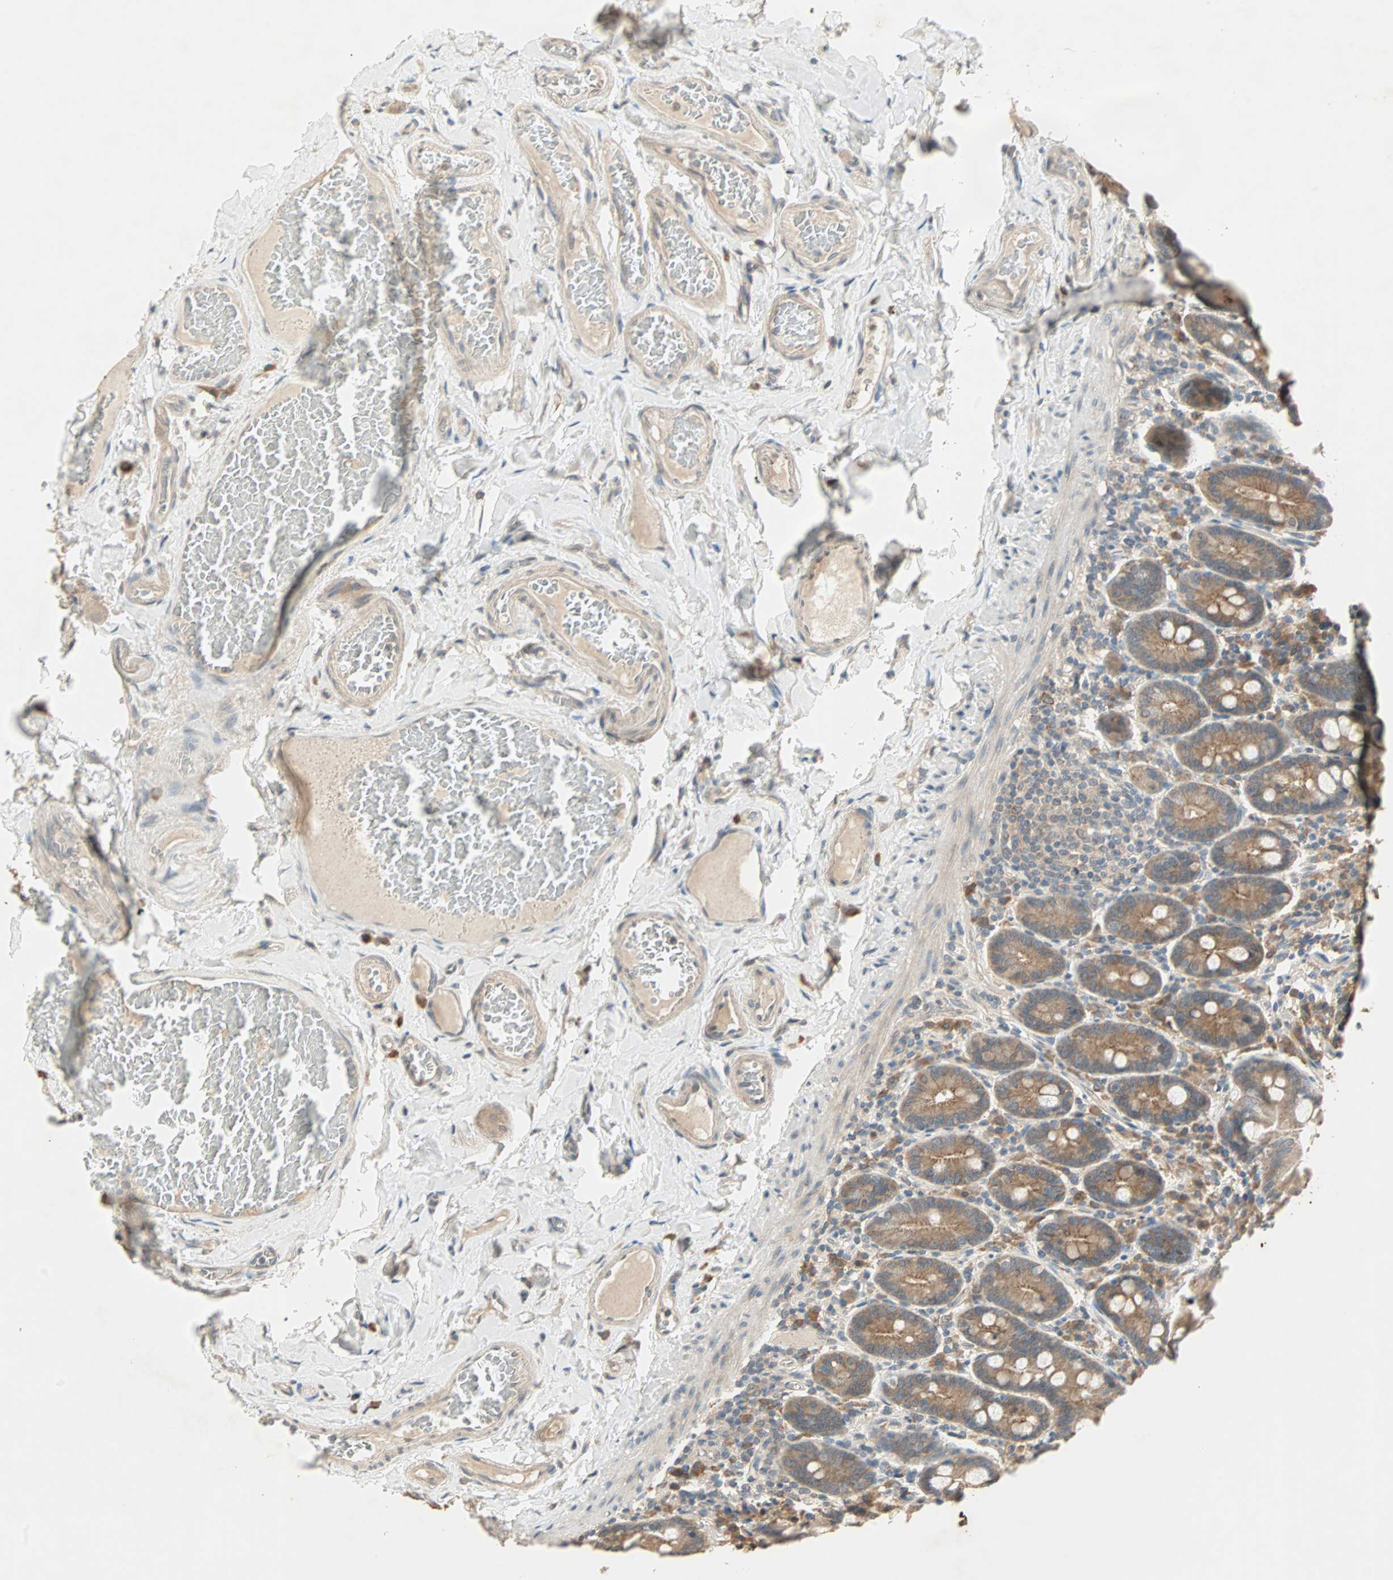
{"staining": {"intensity": "moderate", "quantity": ">75%", "location": "cytoplasmic/membranous"}, "tissue": "duodenum", "cell_type": "Glandular cells", "image_type": "normal", "snomed": [{"axis": "morphology", "description": "Normal tissue, NOS"}, {"axis": "topography", "description": "Duodenum"}], "caption": "A medium amount of moderate cytoplasmic/membranous expression is identified in about >75% of glandular cells in unremarkable duodenum. The staining was performed using DAB (3,3'-diaminobenzidine), with brown indicating positive protein expression. Nuclei are stained blue with hematoxylin.", "gene": "TTF2", "patient": {"sex": "male", "age": 66}}